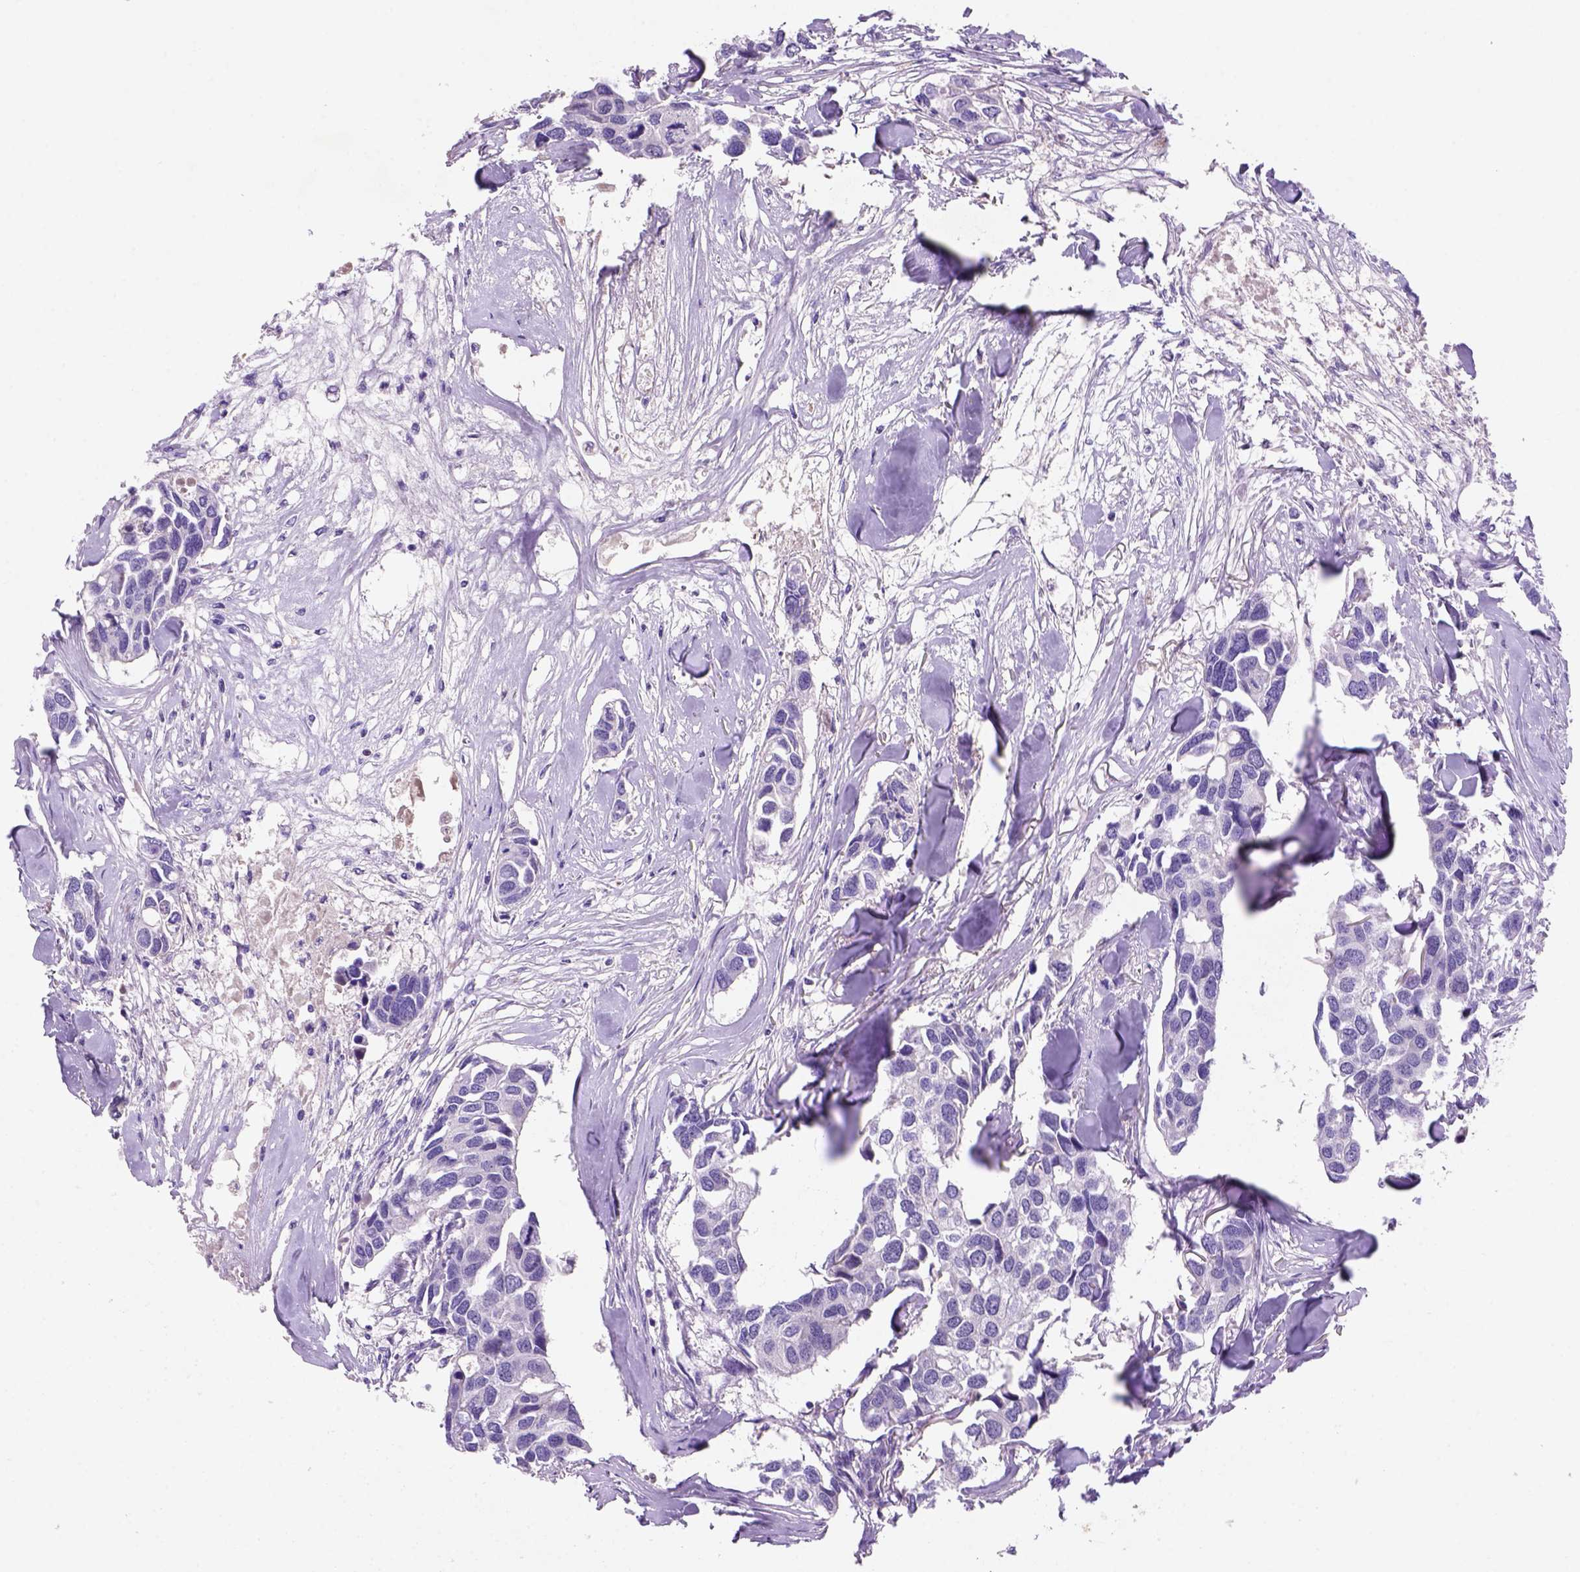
{"staining": {"intensity": "negative", "quantity": "none", "location": "none"}, "tissue": "breast cancer", "cell_type": "Tumor cells", "image_type": "cancer", "snomed": [{"axis": "morphology", "description": "Duct carcinoma"}, {"axis": "topography", "description": "Breast"}], "caption": "This is a micrograph of IHC staining of breast cancer, which shows no staining in tumor cells.", "gene": "INPP5D", "patient": {"sex": "female", "age": 83}}